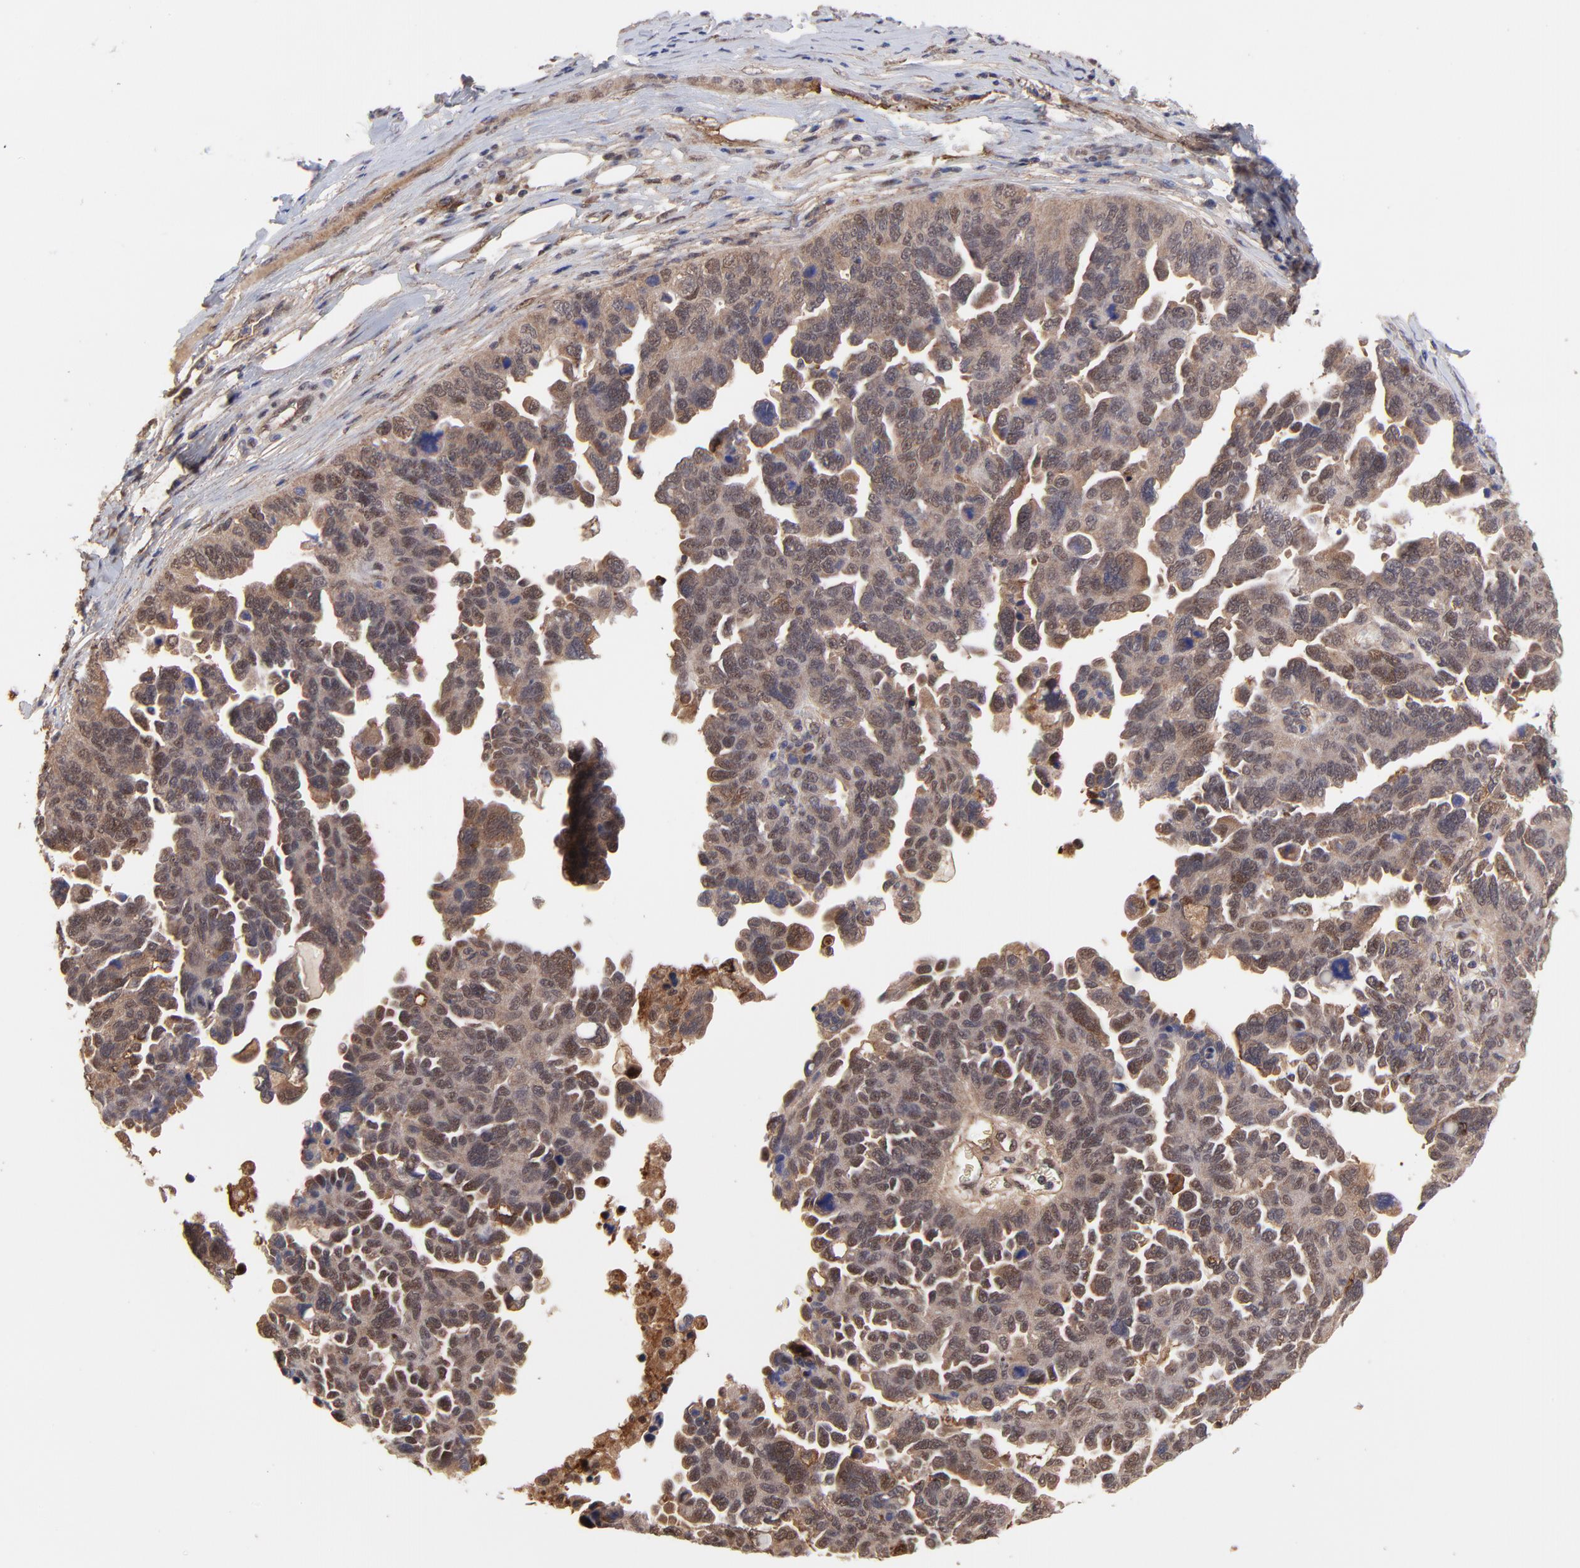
{"staining": {"intensity": "weak", "quantity": ">75%", "location": "cytoplasmic/membranous,nuclear"}, "tissue": "ovarian cancer", "cell_type": "Tumor cells", "image_type": "cancer", "snomed": [{"axis": "morphology", "description": "Cystadenocarcinoma, serous, NOS"}, {"axis": "topography", "description": "Ovary"}], "caption": "IHC of ovarian cancer demonstrates low levels of weak cytoplasmic/membranous and nuclear expression in about >75% of tumor cells.", "gene": "PSMD14", "patient": {"sex": "female", "age": 64}}